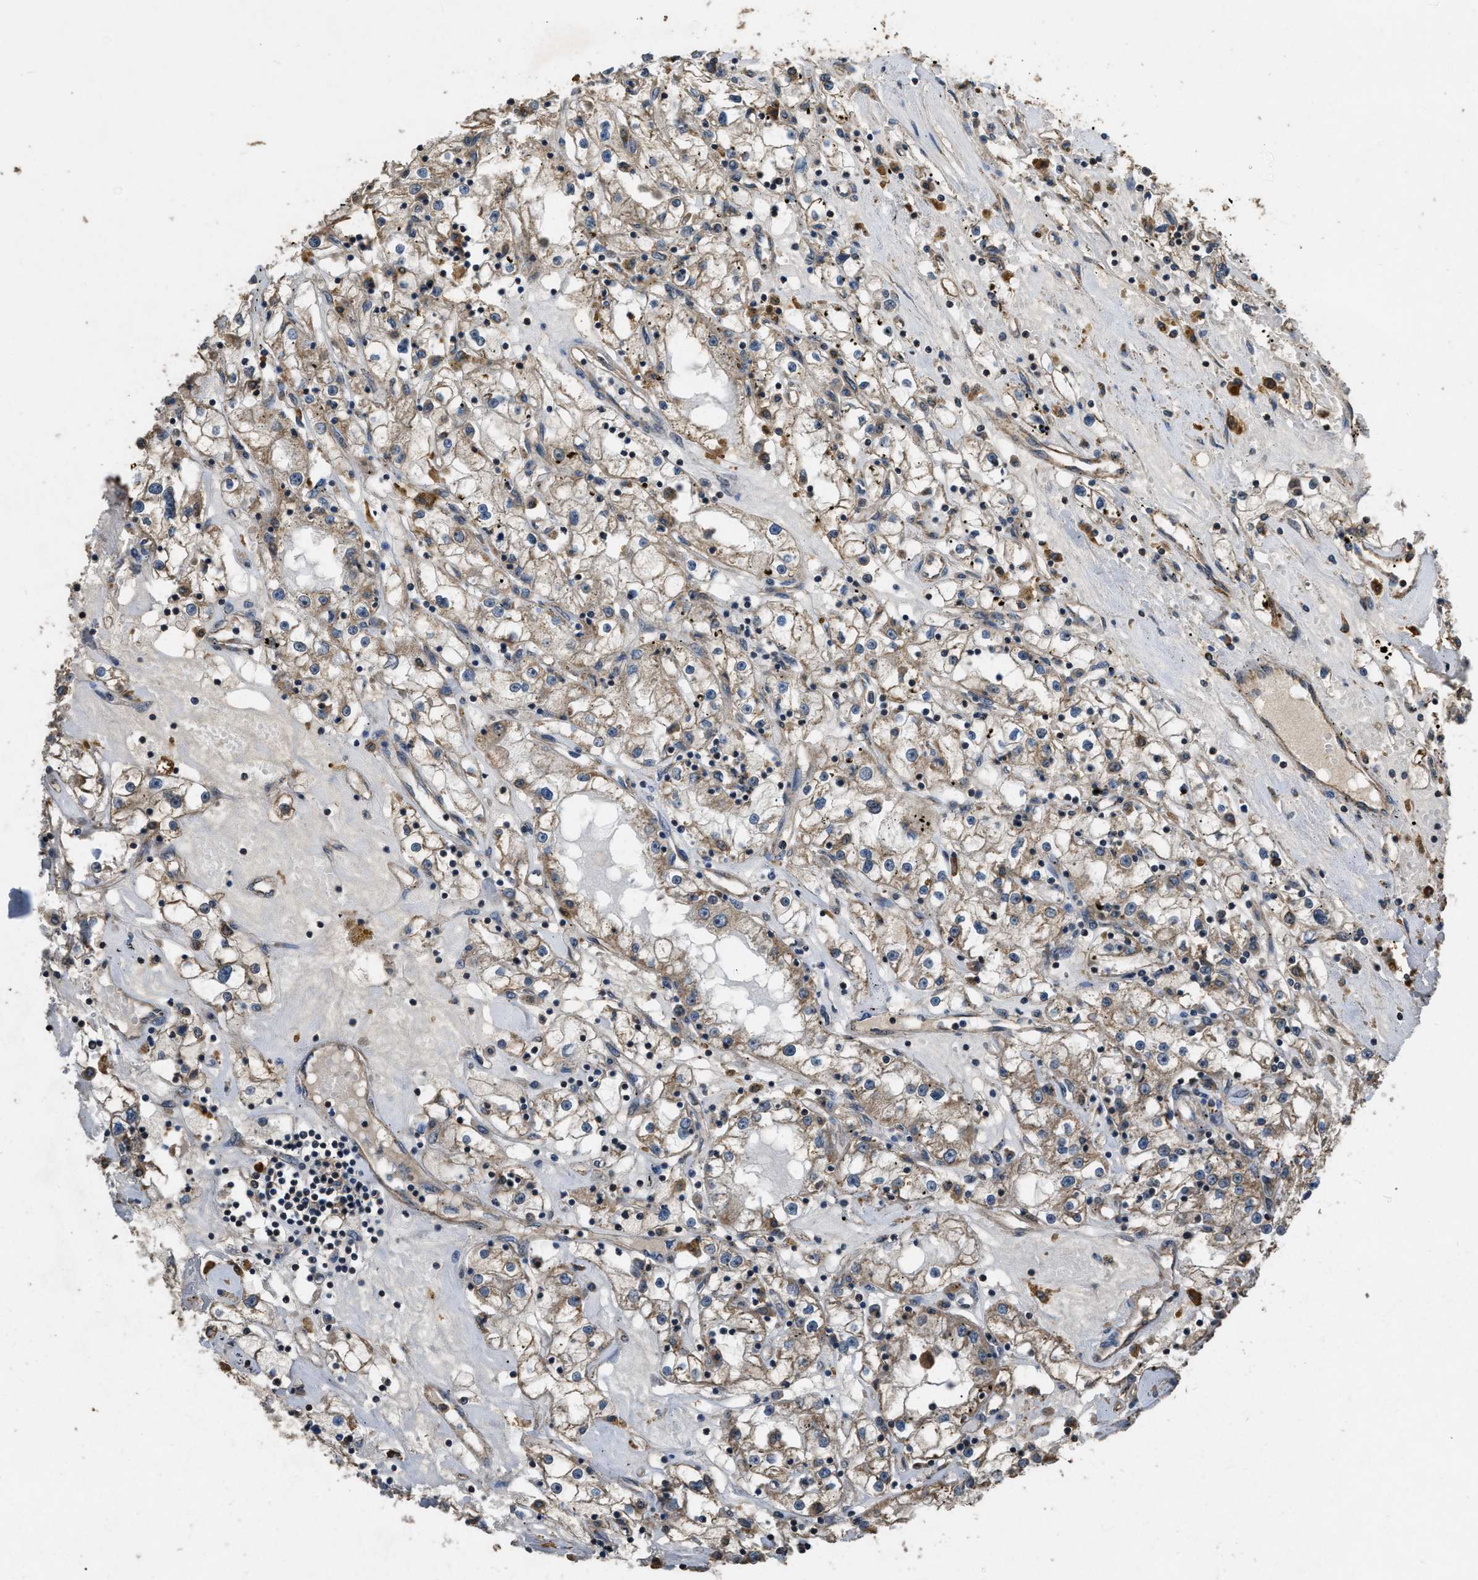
{"staining": {"intensity": "weak", "quantity": ">75%", "location": "cytoplasmic/membranous"}, "tissue": "renal cancer", "cell_type": "Tumor cells", "image_type": "cancer", "snomed": [{"axis": "morphology", "description": "Adenocarcinoma, NOS"}, {"axis": "topography", "description": "Kidney"}], "caption": "Renal adenocarcinoma was stained to show a protein in brown. There is low levels of weak cytoplasmic/membranous expression in about >75% of tumor cells. (IHC, brightfield microscopy, high magnification).", "gene": "DENND6B", "patient": {"sex": "male", "age": 56}}